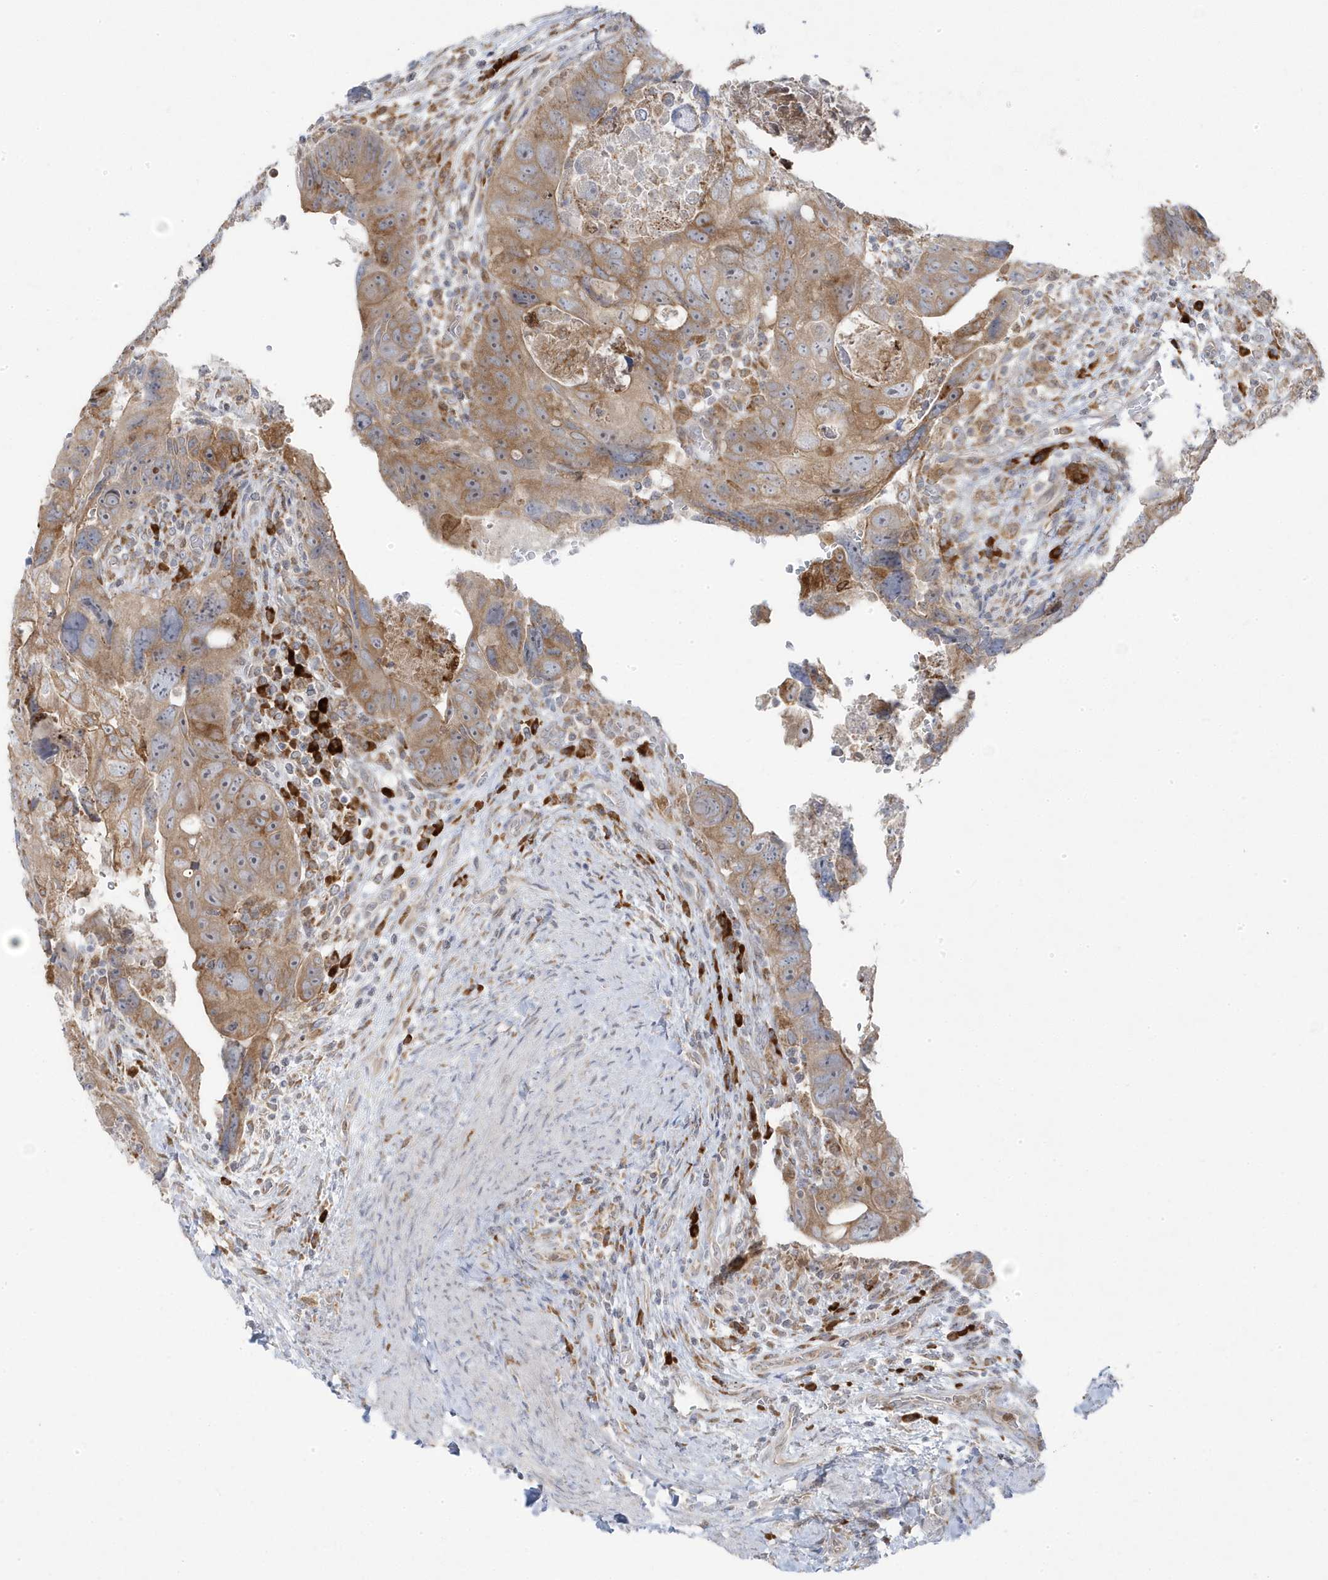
{"staining": {"intensity": "moderate", "quantity": ">75%", "location": "cytoplasmic/membranous"}, "tissue": "colorectal cancer", "cell_type": "Tumor cells", "image_type": "cancer", "snomed": [{"axis": "morphology", "description": "Adenocarcinoma, NOS"}, {"axis": "topography", "description": "Rectum"}], "caption": "Moderate cytoplasmic/membranous positivity for a protein is identified in approximately >75% of tumor cells of colorectal adenocarcinoma using immunohistochemistry.", "gene": "ZNF654", "patient": {"sex": "male", "age": 59}}